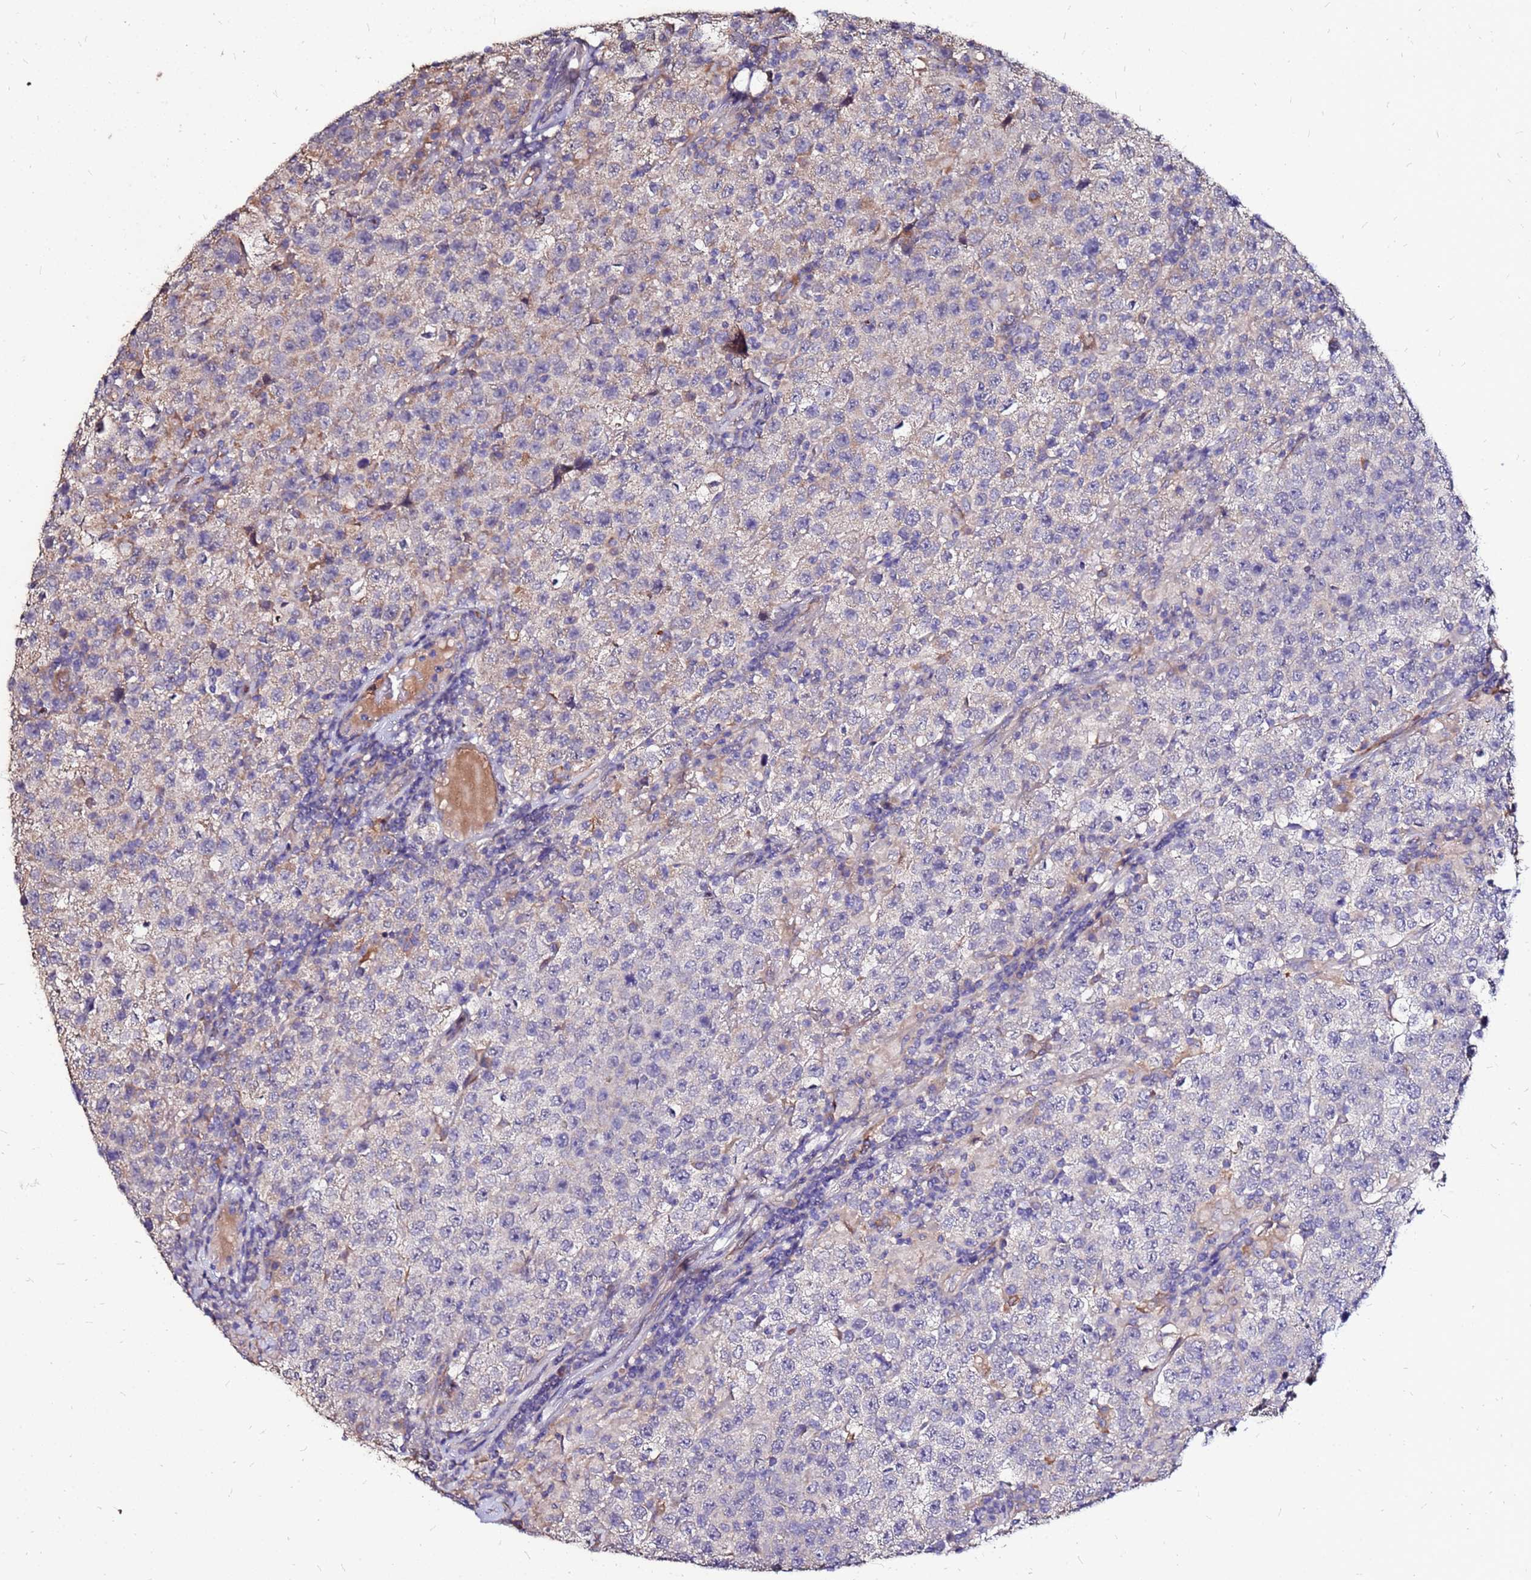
{"staining": {"intensity": "weak", "quantity": "25%-75%", "location": "cytoplasmic/membranous"}, "tissue": "testis cancer", "cell_type": "Tumor cells", "image_type": "cancer", "snomed": [{"axis": "morphology", "description": "Seminoma, NOS"}, {"axis": "morphology", "description": "Carcinoma, Embryonal, NOS"}, {"axis": "topography", "description": "Testis"}], "caption": "High-power microscopy captured an IHC micrograph of testis cancer, revealing weak cytoplasmic/membranous expression in about 25%-75% of tumor cells.", "gene": "ARHGEF5", "patient": {"sex": "male", "age": 41}}